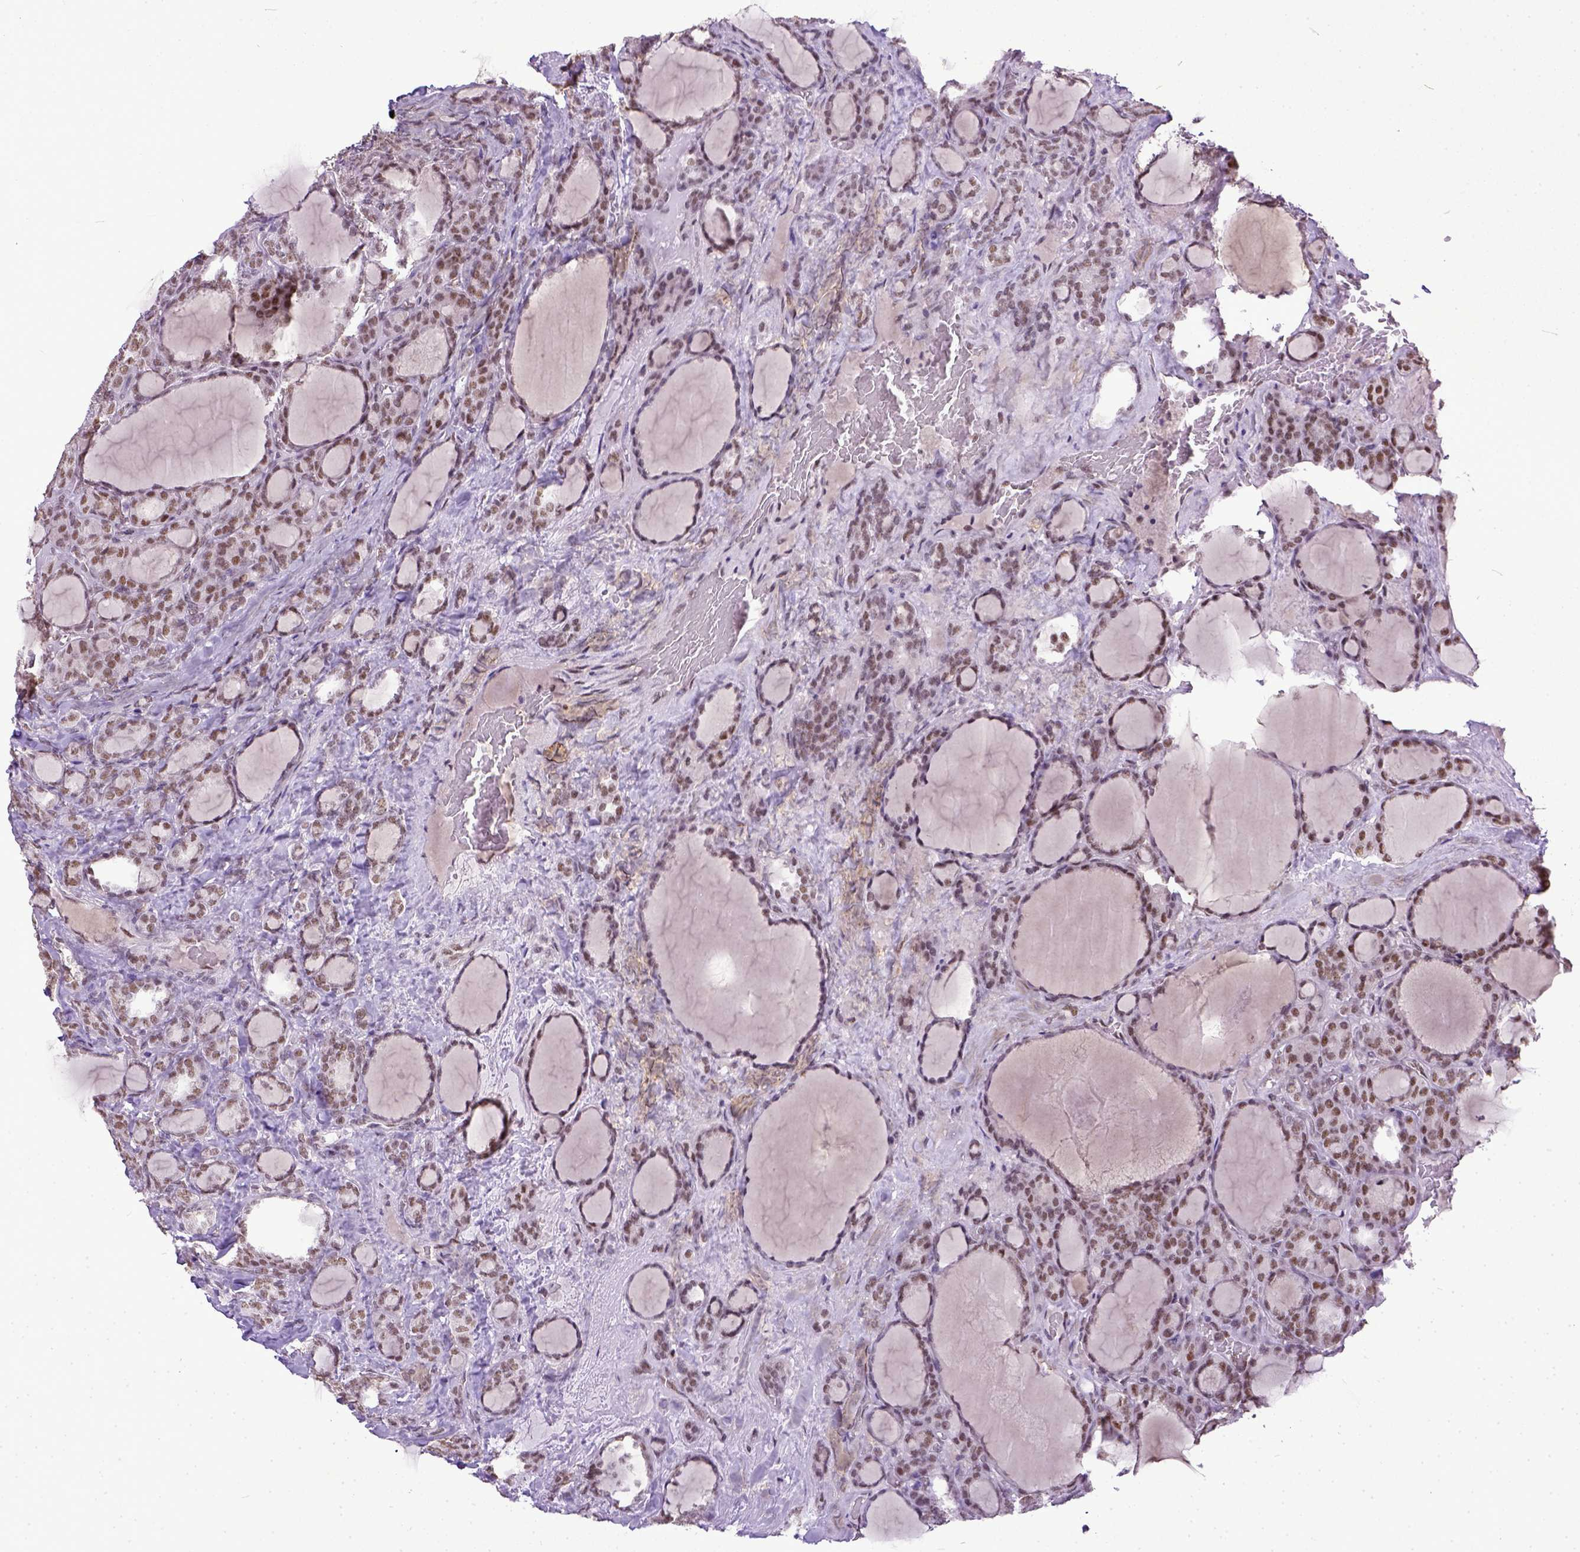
{"staining": {"intensity": "moderate", "quantity": ">75%", "location": "nuclear"}, "tissue": "thyroid cancer", "cell_type": "Tumor cells", "image_type": "cancer", "snomed": [{"axis": "morphology", "description": "Normal tissue, NOS"}, {"axis": "morphology", "description": "Follicular adenoma carcinoma, NOS"}, {"axis": "topography", "description": "Thyroid gland"}], "caption": "Immunohistochemistry (IHC) photomicrograph of human follicular adenoma carcinoma (thyroid) stained for a protein (brown), which demonstrates medium levels of moderate nuclear positivity in about >75% of tumor cells.", "gene": "ERCC1", "patient": {"sex": "female", "age": 31}}